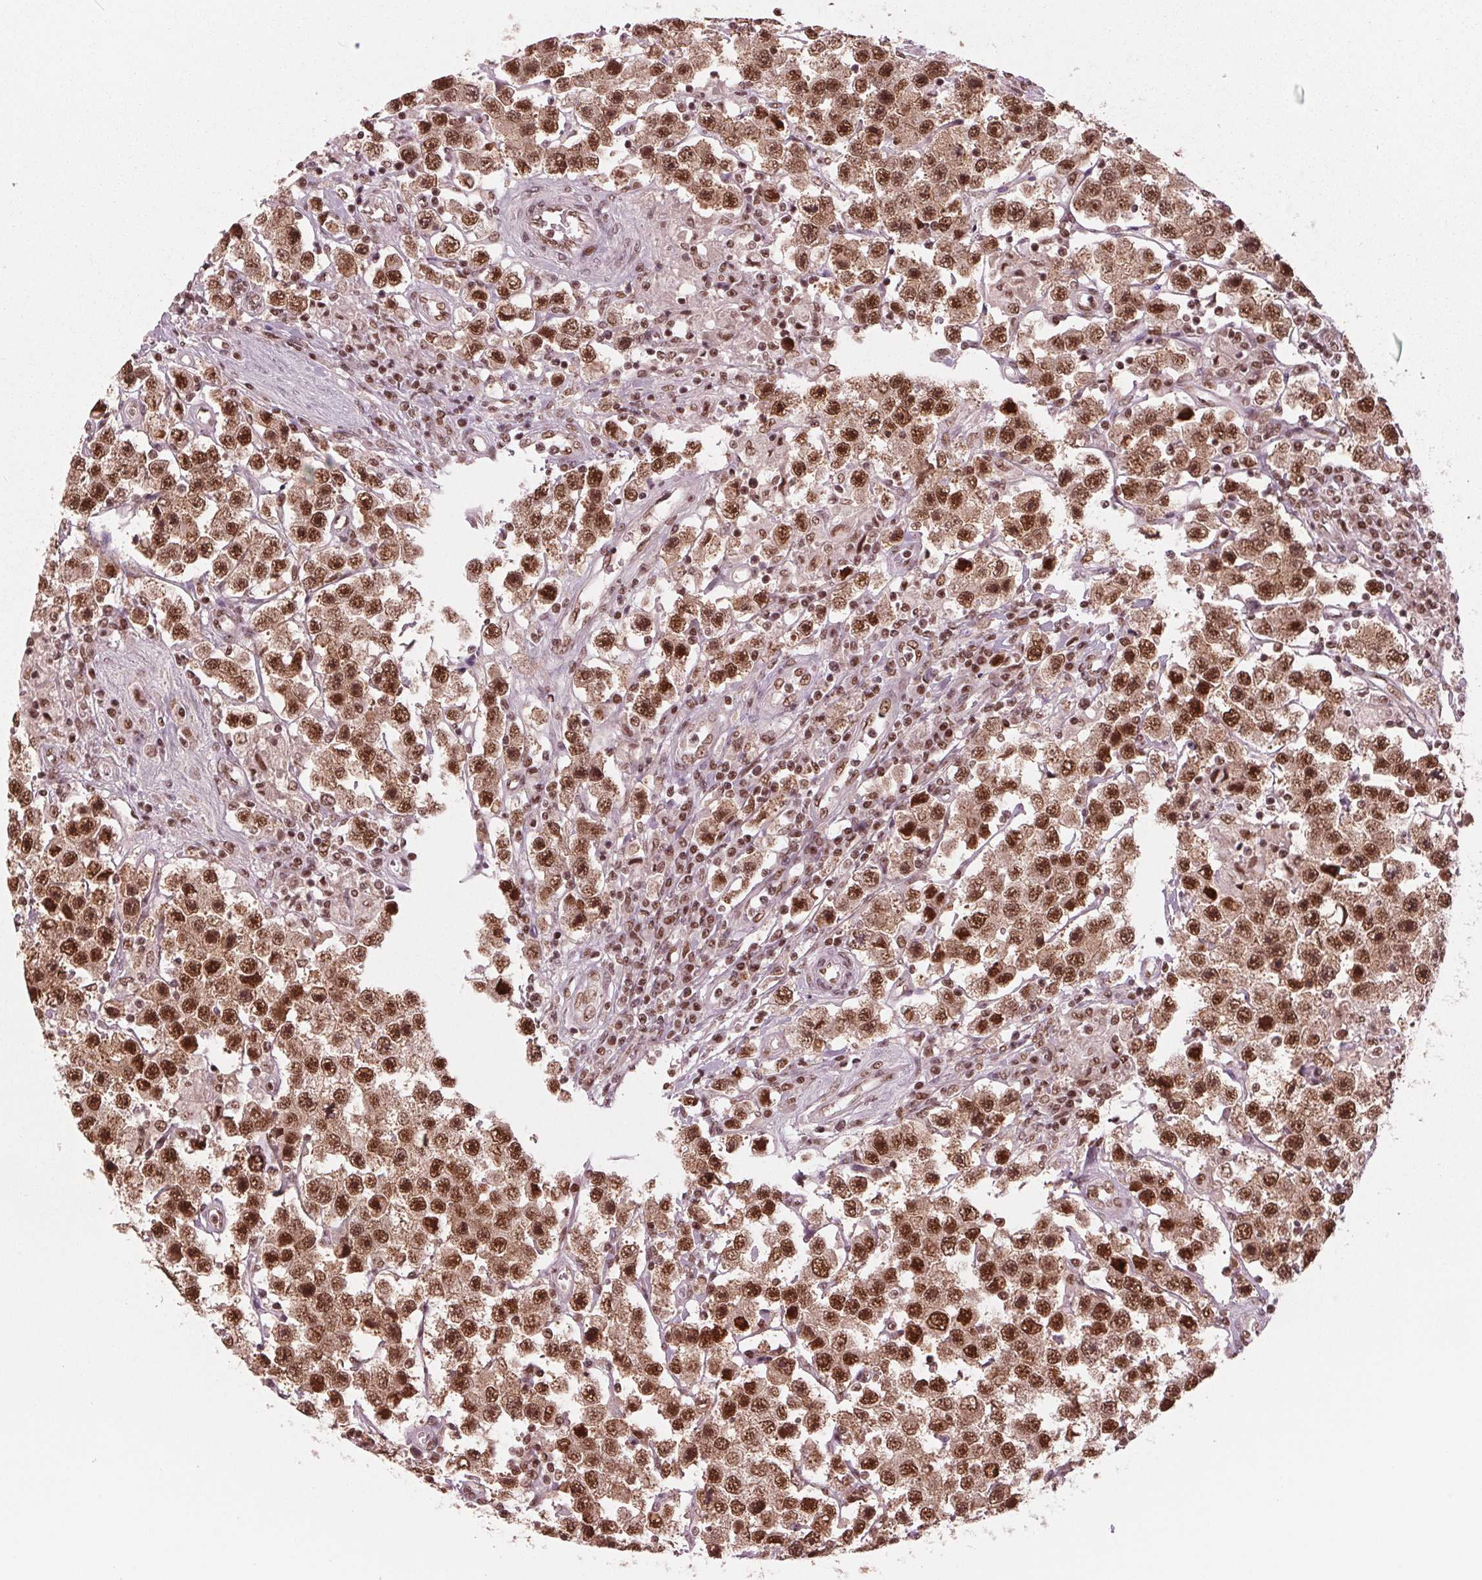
{"staining": {"intensity": "strong", "quantity": ">75%", "location": "cytoplasmic/membranous,nuclear"}, "tissue": "testis cancer", "cell_type": "Tumor cells", "image_type": "cancer", "snomed": [{"axis": "morphology", "description": "Seminoma, NOS"}, {"axis": "topography", "description": "Testis"}], "caption": "Strong cytoplasmic/membranous and nuclear staining for a protein is appreciated in about >75% of tumor cells of testis seminoma using immunohistochemistry (IHC).", "gene": "LSM2", "patient": {"sex": "male", "age": 45}}